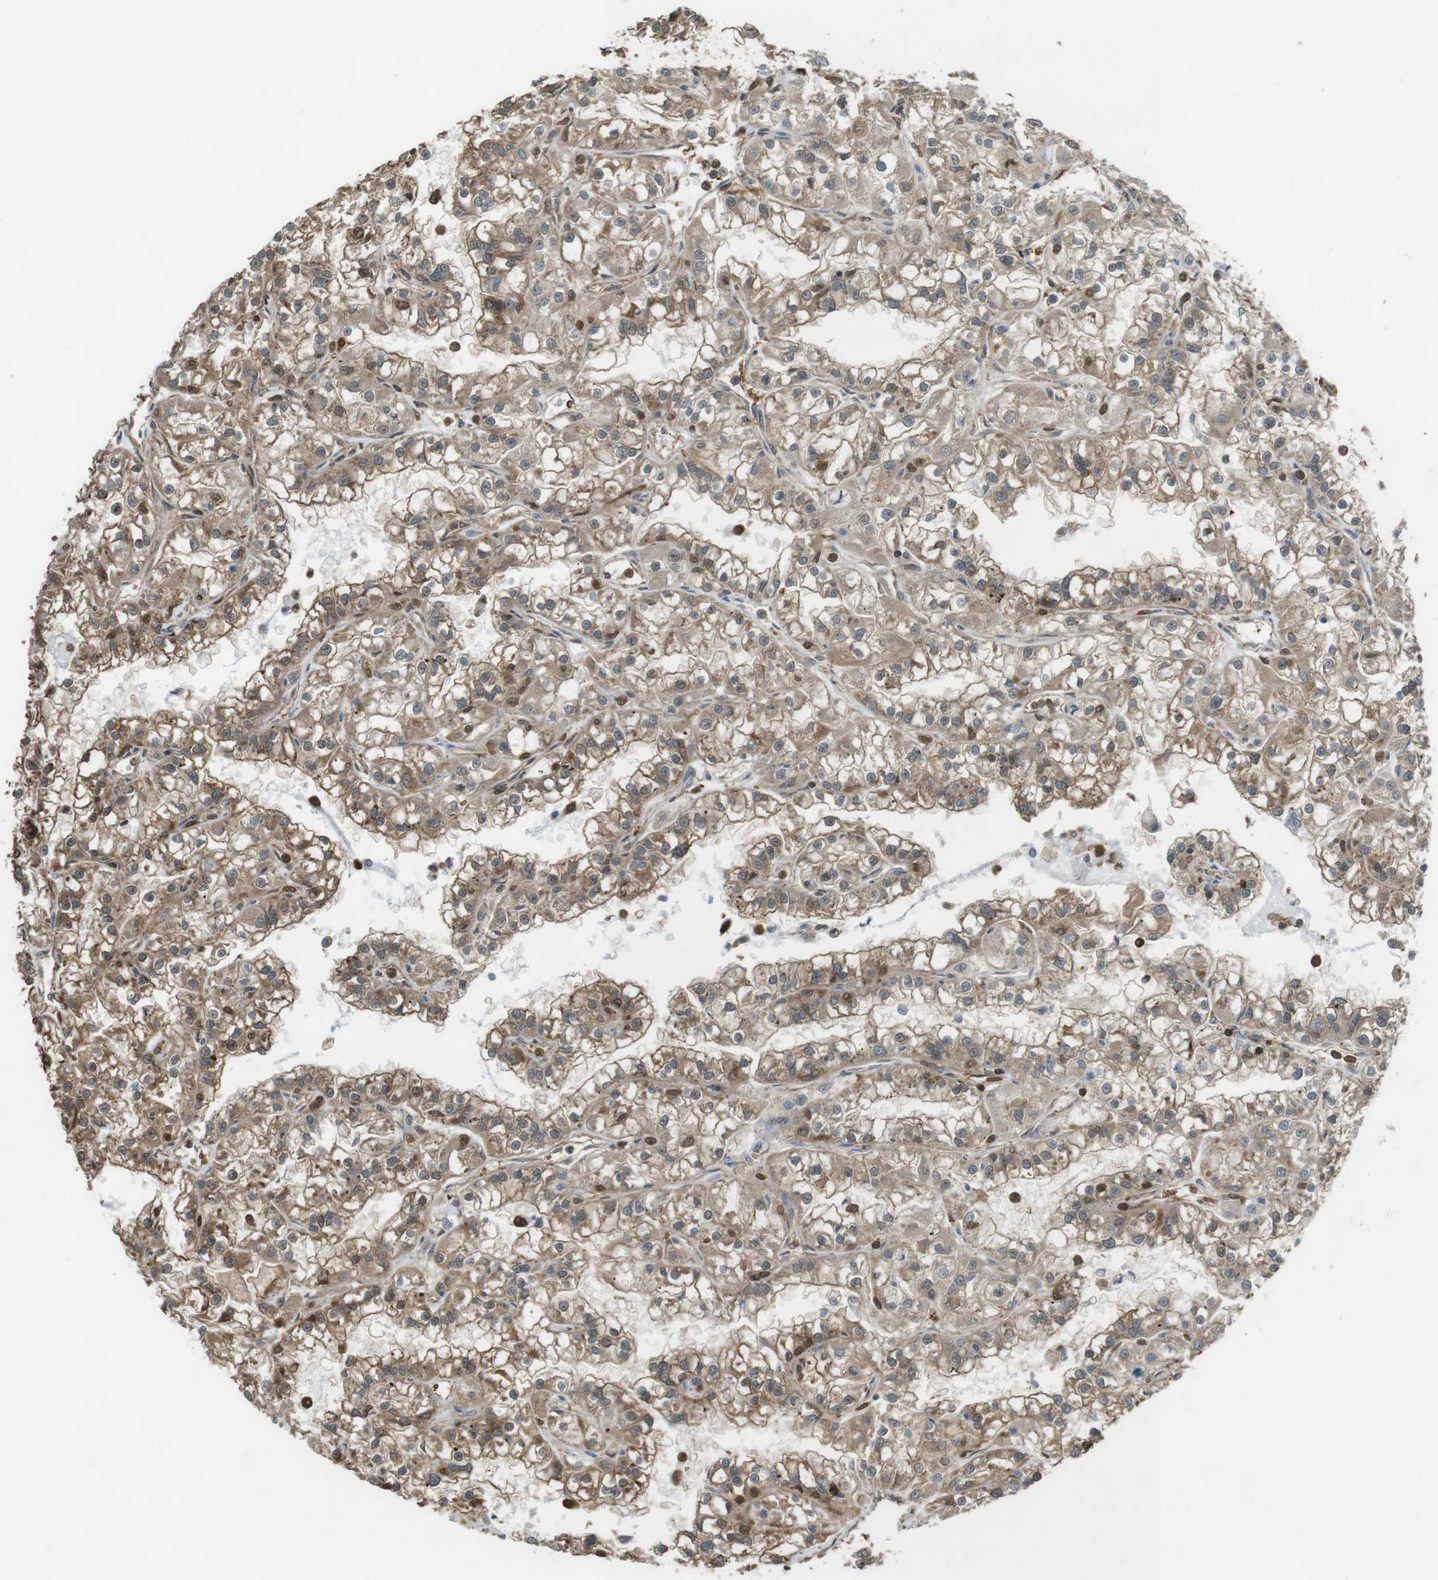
{"staining": {"intensity": "moderate", "quantity": ">75%", "location": "cytoplasmic/membranous"}, "tissue": "renal cancer", "cell_type": "Tumor cells", "image_type": "cancer", "snomed": [{"axis": "morphology", "description": "Adenocarcinoma, NOS"}, {"axis": "topography", "description": "Kidney"}], "caption": "This histopathology image displays renal cancer (adenocarcinoma) stained with IHC to label a protein in brown. The cytoplasmic/membranous of tumor cells show moderate positivity for the protein. Nuclei are counter-stained blue.", "gene": "ARHGDIA", "patient": {"sex": "female", "age": 52}}